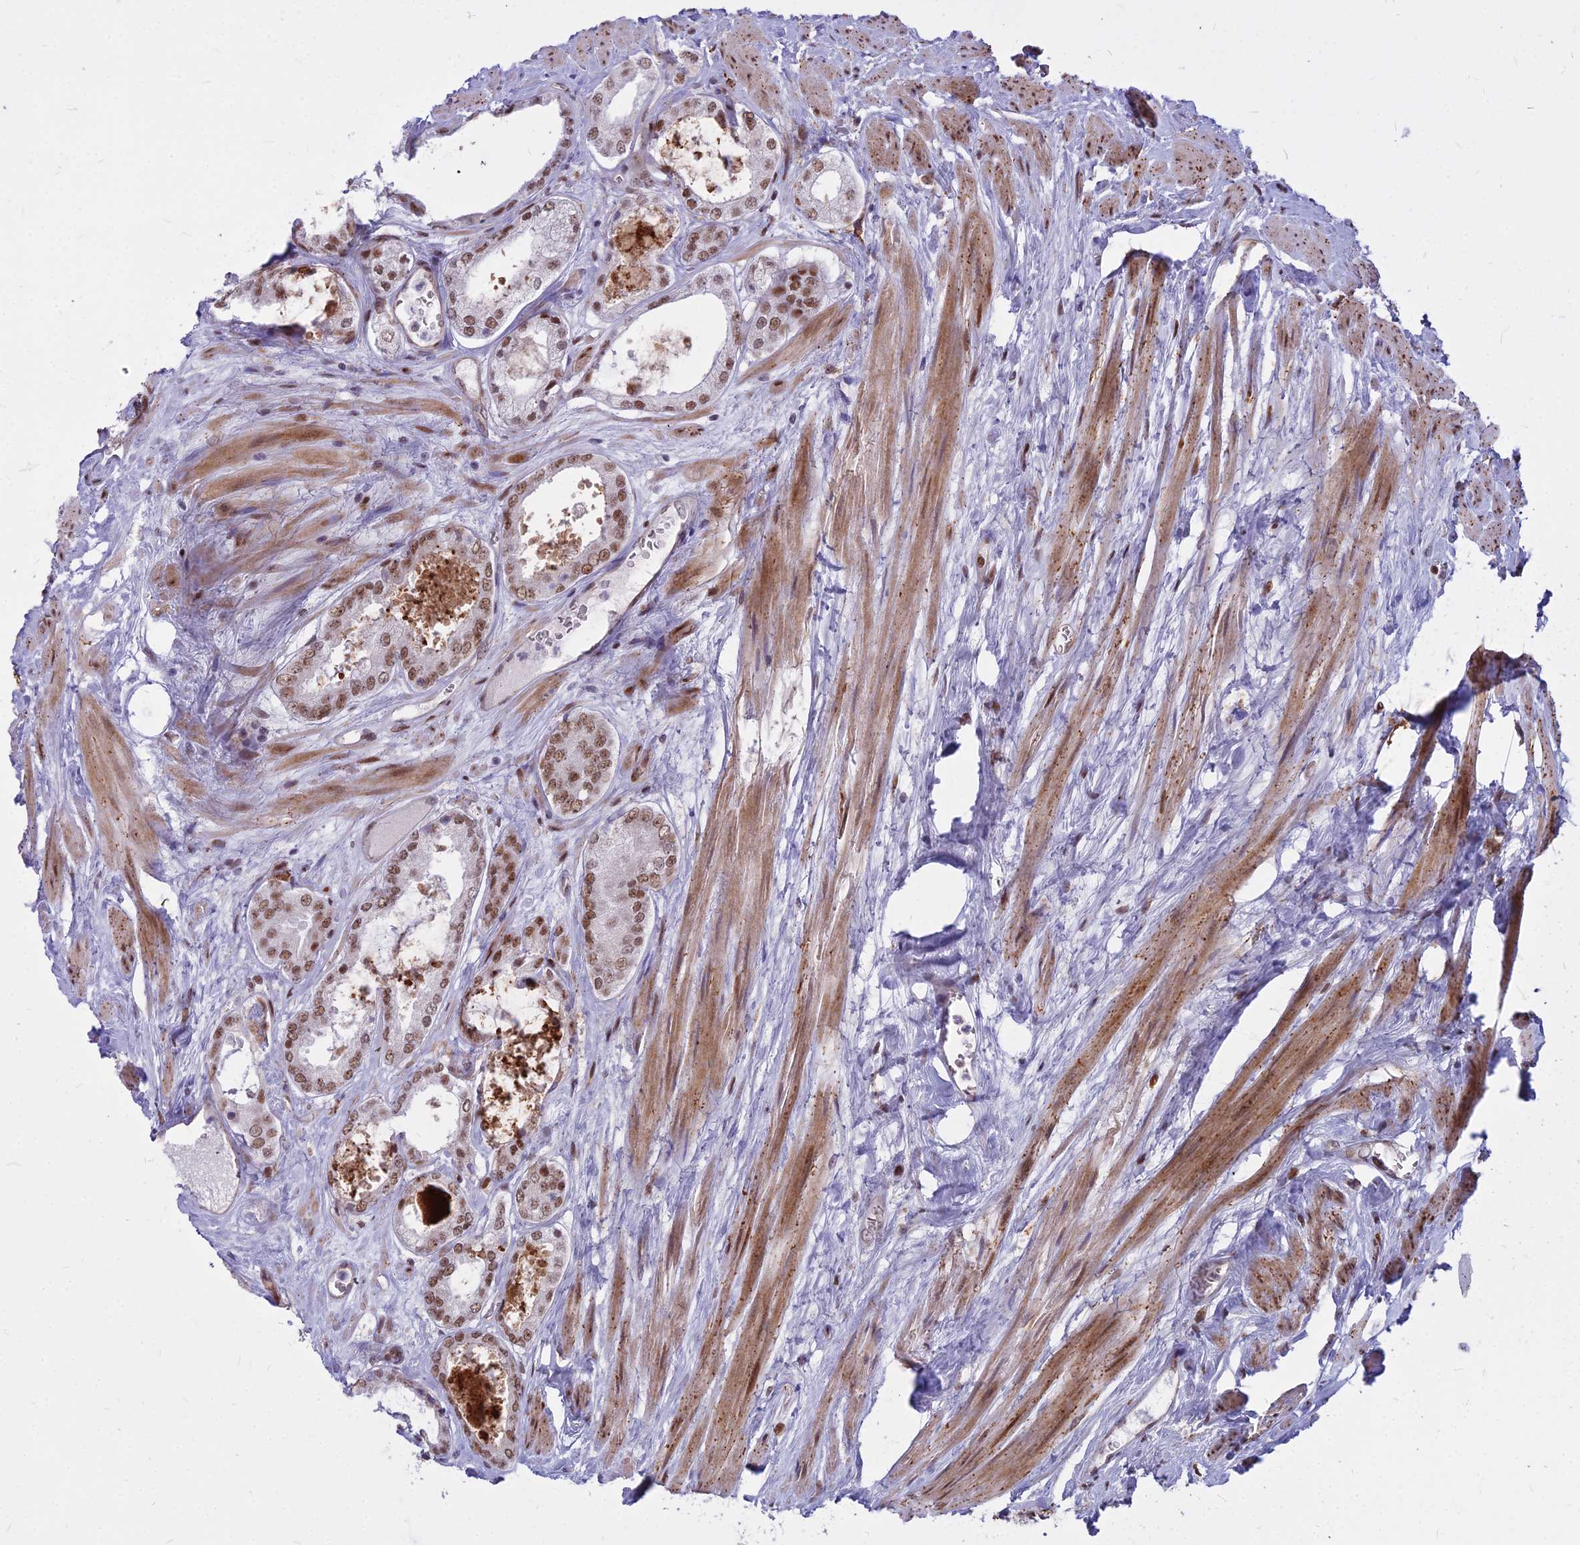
{"staining": {"intensity": "moderate", "quantity": ">75%", "location": "nuclear"}, "tissue": "prostate cancer", "cell_type": "Tumor cells", "image_type": "cancer", "snomed": [{"axis": "morphology", "description": "Adenocarcinoma, Low grade"}, {"axis": "topography", "description": "Prostate"}], "caption": "High-power microscopy captured an IHC histopathology image of prostate cancer (adenocarcinoma (low-grade)), revealing moderate nuclear expression in approximately >75% of tumor cells.", "gene": "ALG10", "patient": {"sex": "male", "age": 68}}